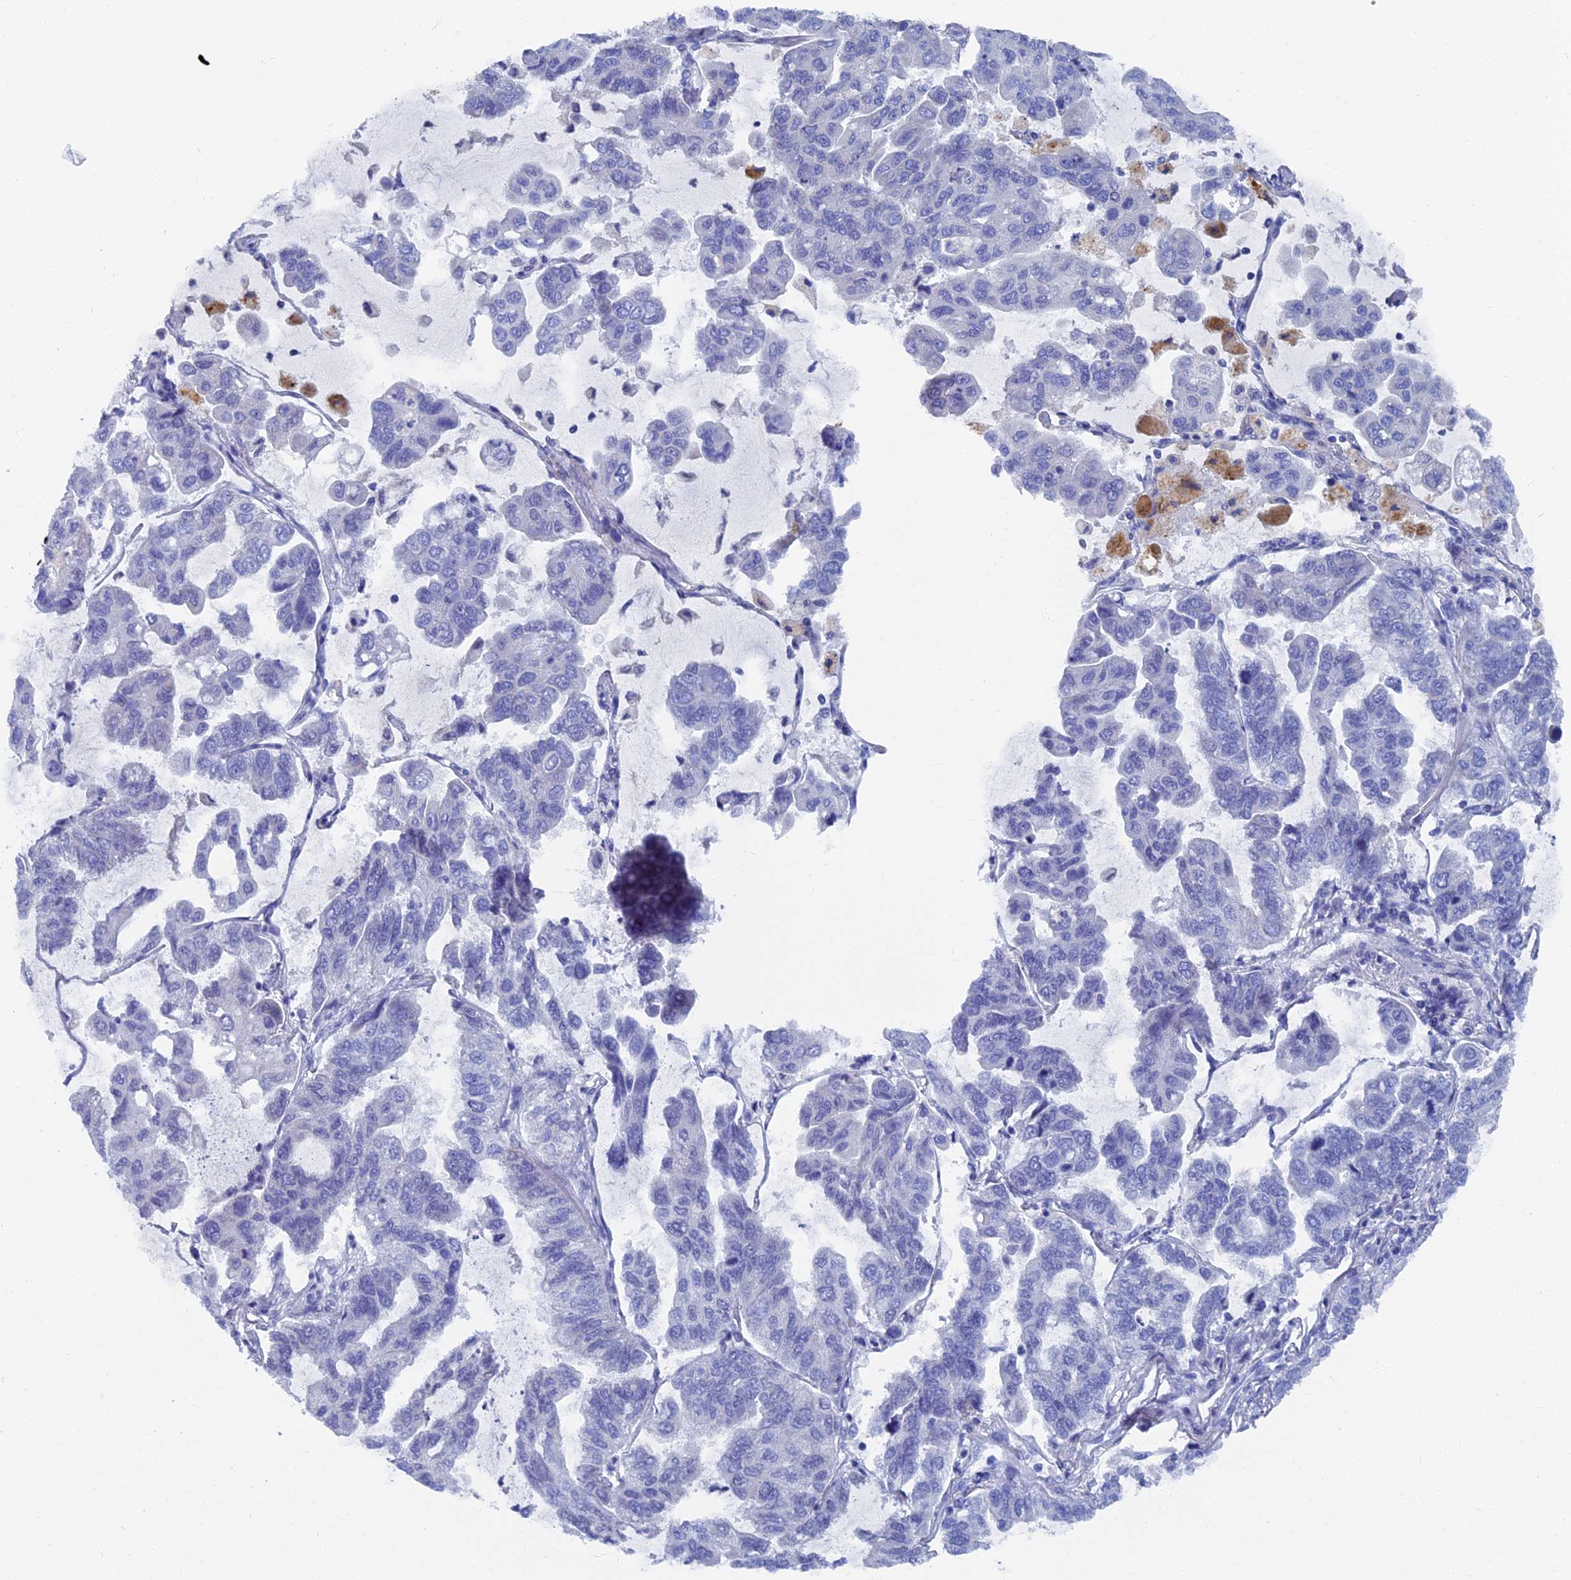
{"staining": {"intensity": "negative", "quantity": "none", "location": "none"}, "tissue": "lung cancer", "cell_type": "Tumor cells", "image_type": "cancer", "snomed": [{"axis": "morphology", "description": "Adenocarcinoma, NOS"}, {"axis": "topography", "description": "Lung"}], "caption": "An immunohistochemistry (IHC) image of lung cancer is shown. There is no staining in tumor cells of lung cancer.", "gene": "OAT", "patient": {"sex": "male", "age": 64}}